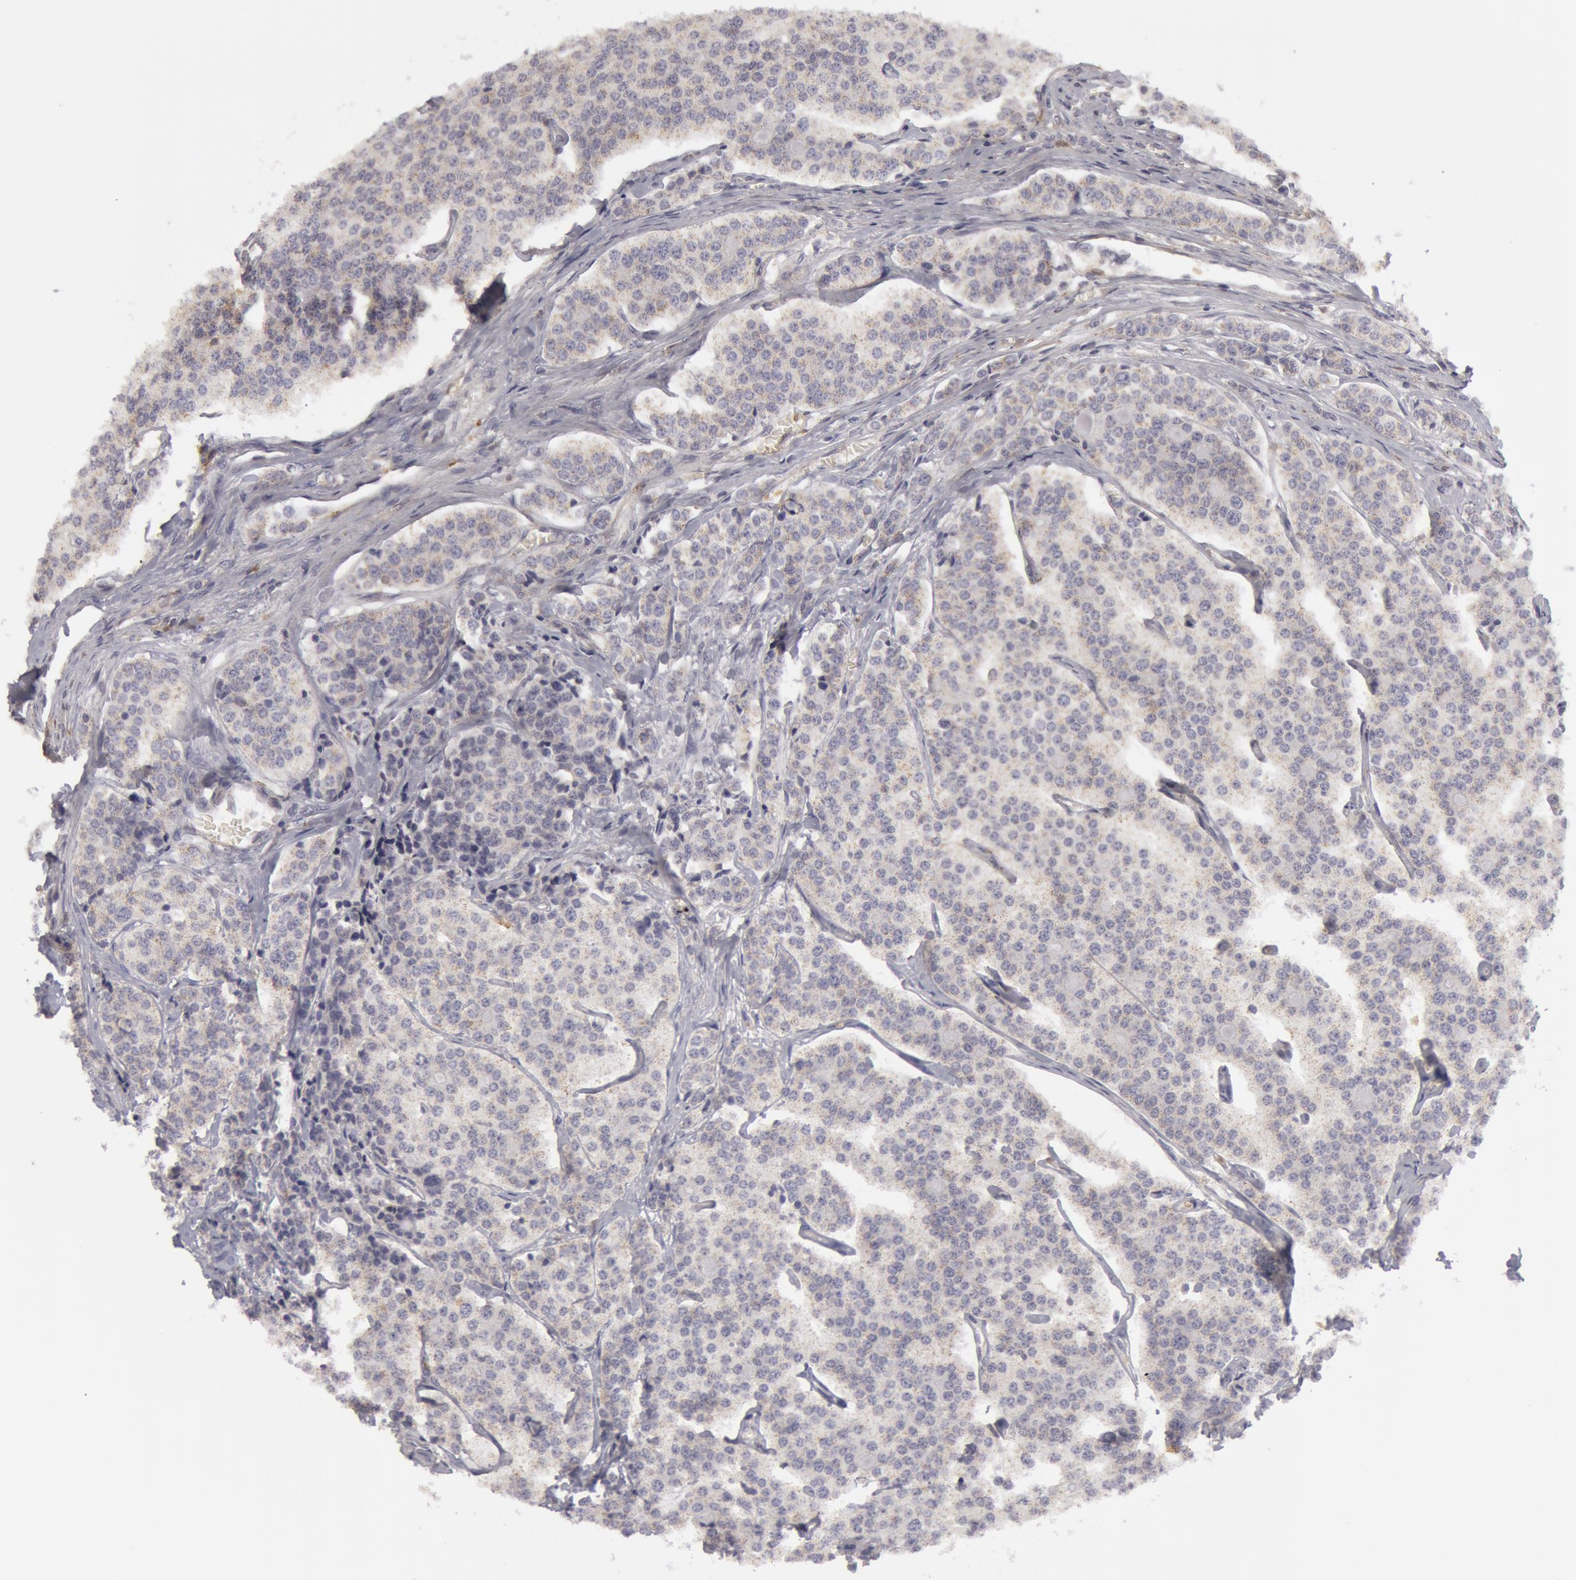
{"staining": {"intensity": "weak", "quantity": ">75%", "location": "cytoplasmic/membranous"}, "tissue": "carcinoid", "cell_type": "Tumor cells", "image_type": "cancer", "snomed": [{"axis": "morphology", "description": "Carcinoid, malignant, NOS"}, {"axis": "topography", "description": "Small intestine"}], "caption": "High-power microscopy captured an immunohistochemistry (IHC) image of malignant carcinoid, revealing weak cytoplasmic/membranous staining in approximately >75% of tumor cells.", "gene": "CAT", "patient": {"sex": "male", "age": 63}}